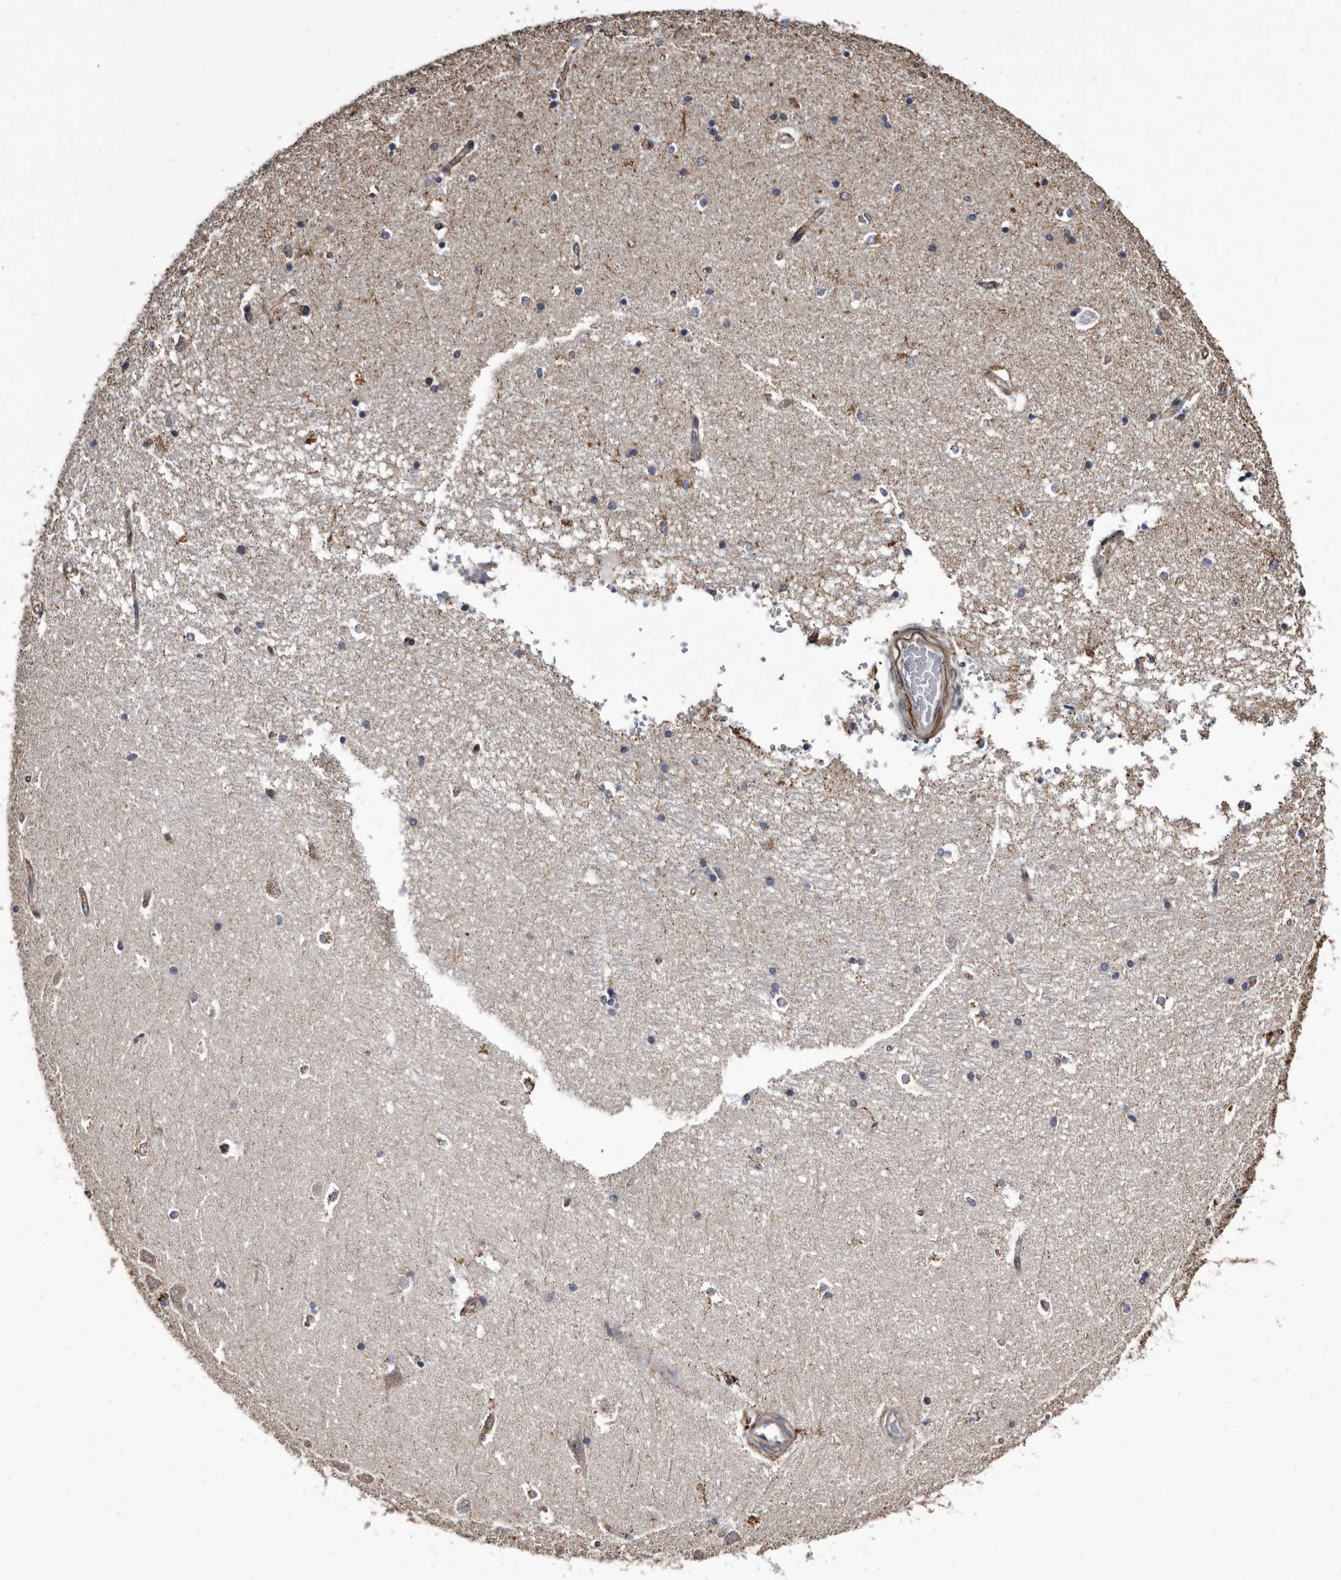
{"staining": {"intensity": "moderate", "quantity": "<25%", "location": "cytoplasmic/membranous"}, "tissue": "hippocampus", "cell_type": "Glial cells", "image_type": "normal", "snomed": [{"axis": "morphology", "description": "Normal tissue, NOS"}, {"axis": "topography", "description": "Hippocampus"}], "caption": "Hippocampus stained with a brown dye exhibits moderate cytoplasmic/membranous positive positivity in about <25% of glial cells.", "gene": "CTSA", "patient": {"sex": "male", "age": 45}}